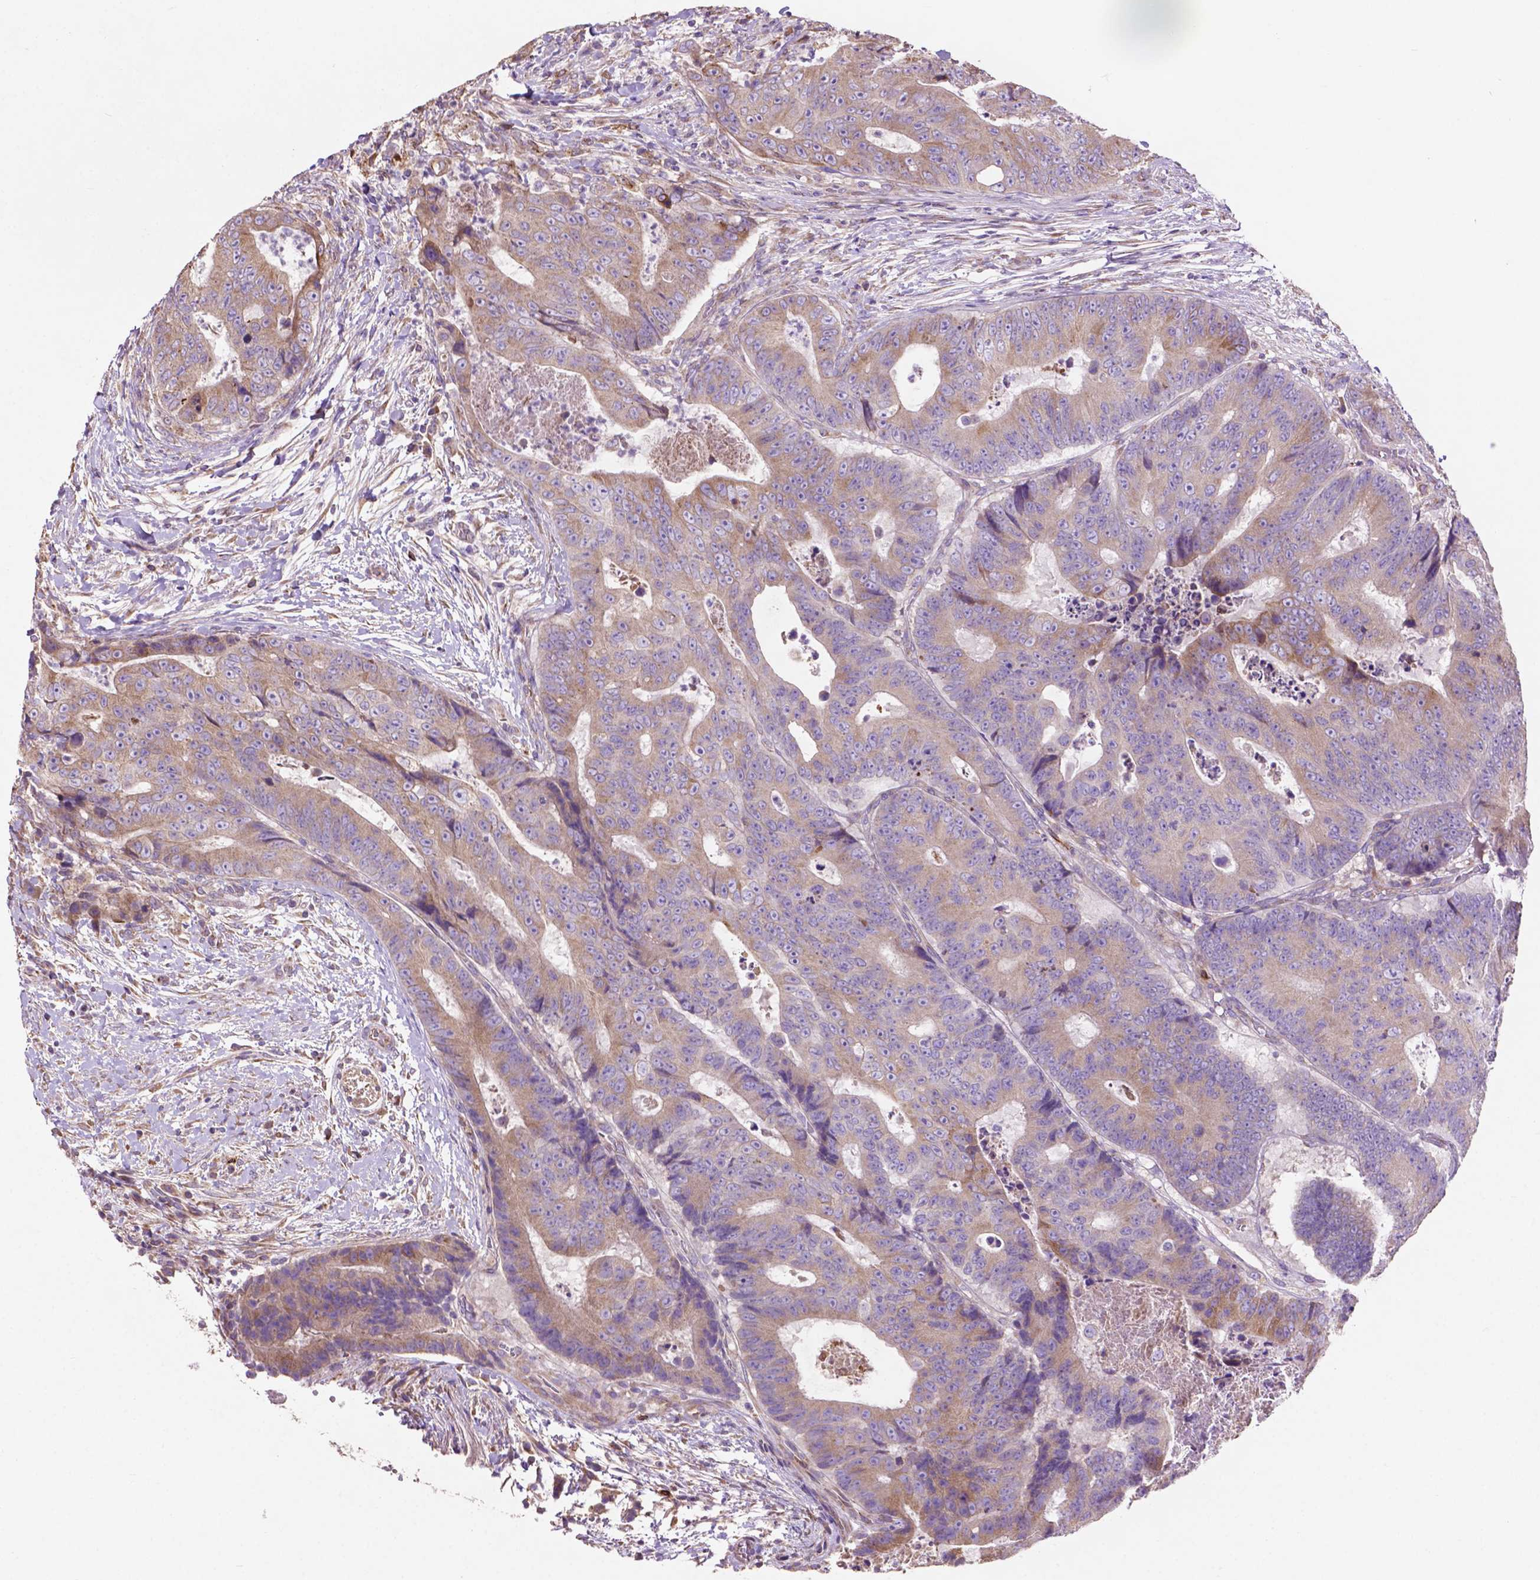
{"staining": {"intensity": "weak", "quantity": "25%-75%", "location": "cytoplasmic/membranous"}, "tissue": "colorectal cancer", "cell_type": "Tumor cells", "image_type": "cancer", "snomed": [{"axis": "morphology", "description": "Adenocarcinoma, NOS"}, {"axis": "topography", "description": "Colon"}], "caption": "Human colorectal cancer stained with a brown dye displays weak cytoplasmic/membranous positive expression in approximately 25%-75% of tumor cells.", "gene": "MBTPS1", "patient": {"sex": "female", "age": 48}}